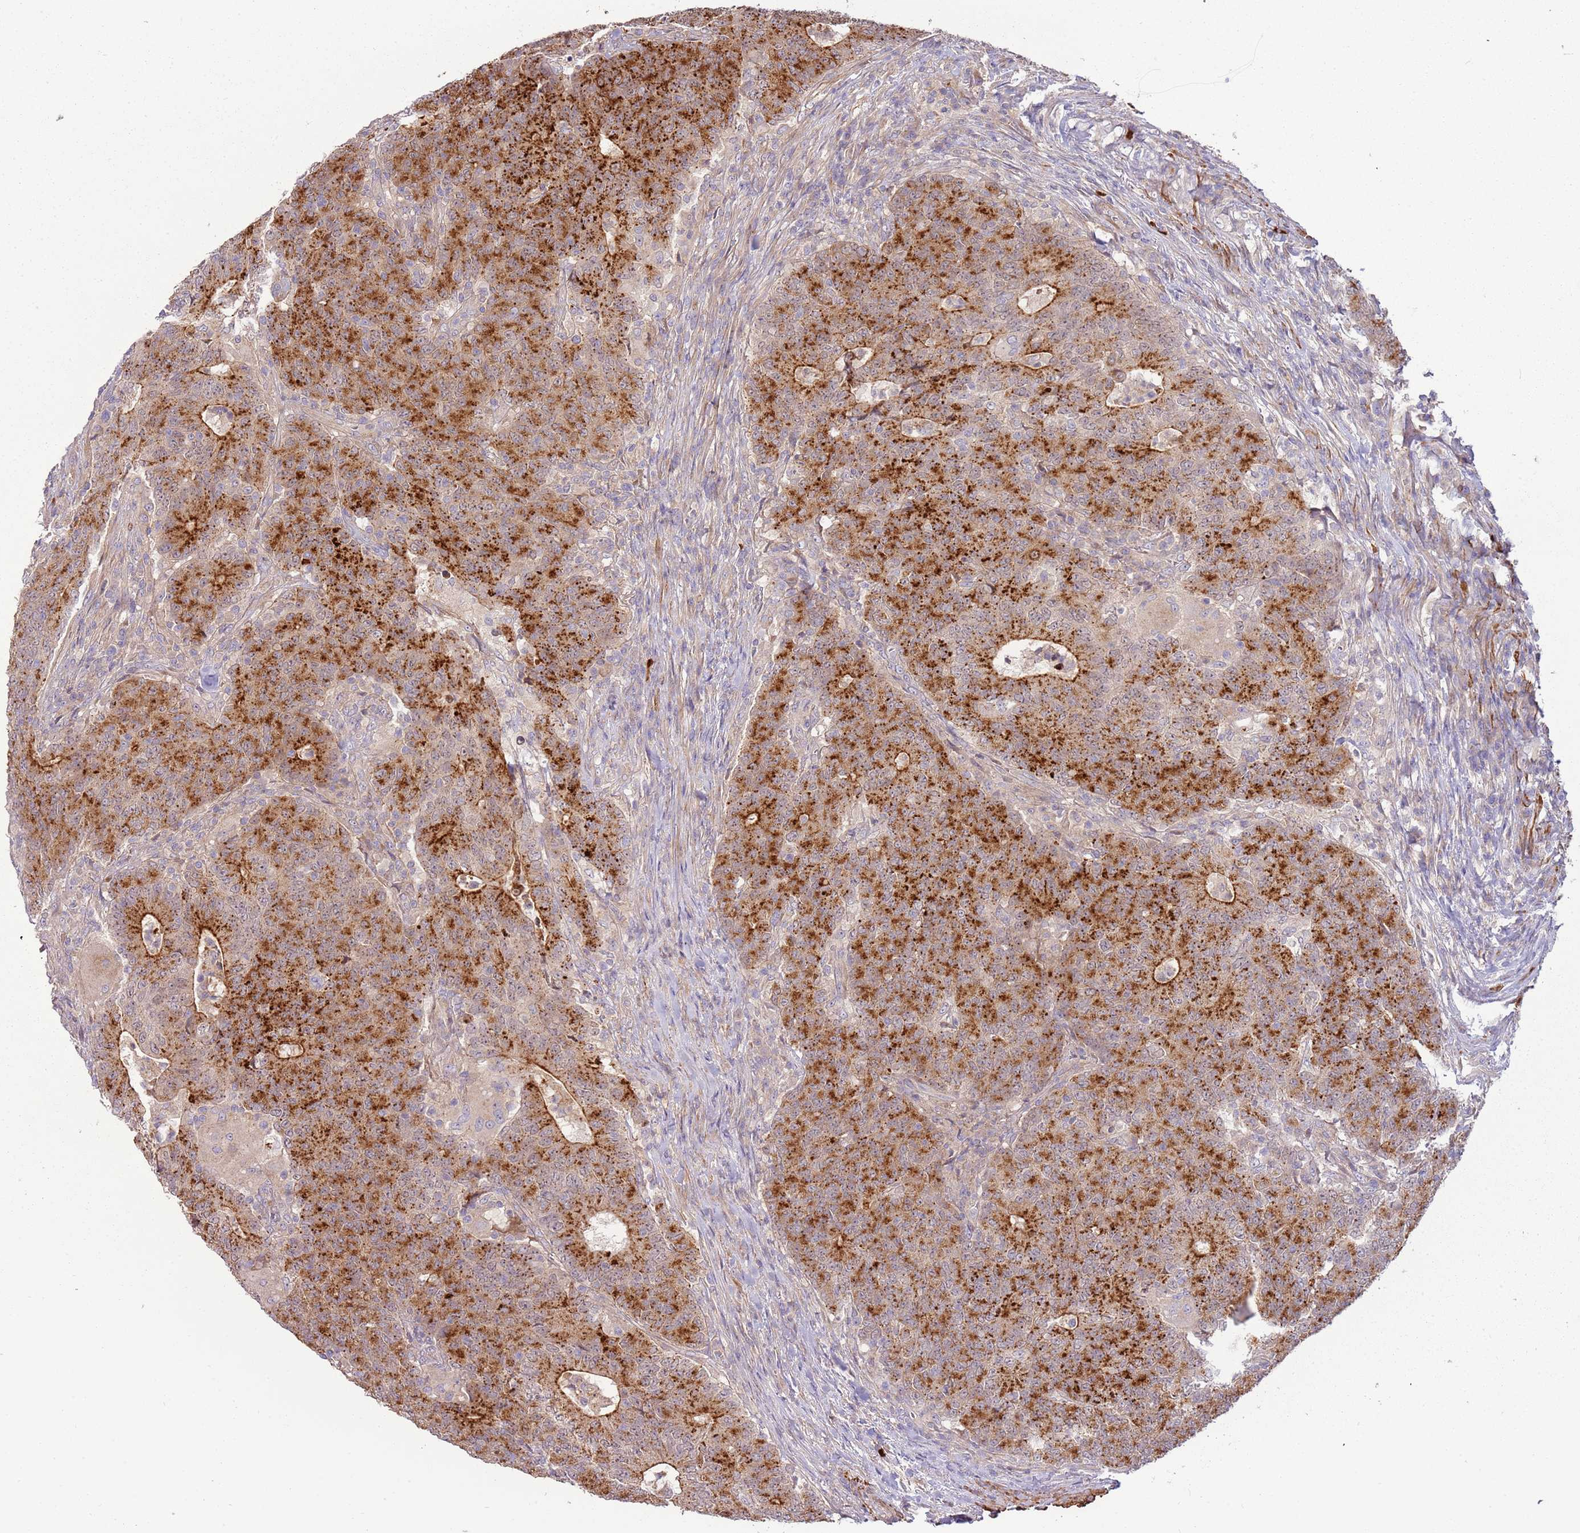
{"staining": {"intensity": "strong", "quantity": ">75%", "location": "cytoplasmic/membranous"}, "tissue": "colorectal cancer", "cell_type": "Tumor cells", "image_type": "cancer", "snomed": [{"axis": "morphology", "description": "Adenocarcinoma, NOS"}, {"axis": "topography", "description": "Colon"}], "caption": "IHC of colorectal cancer (adenocarcinoma) demonstrates high levels of strong cytoplasmic/membranous staining in about >75% of tumor cells.", "gene": "RNF128", "patient": {"sex": "female", "age": 75}}